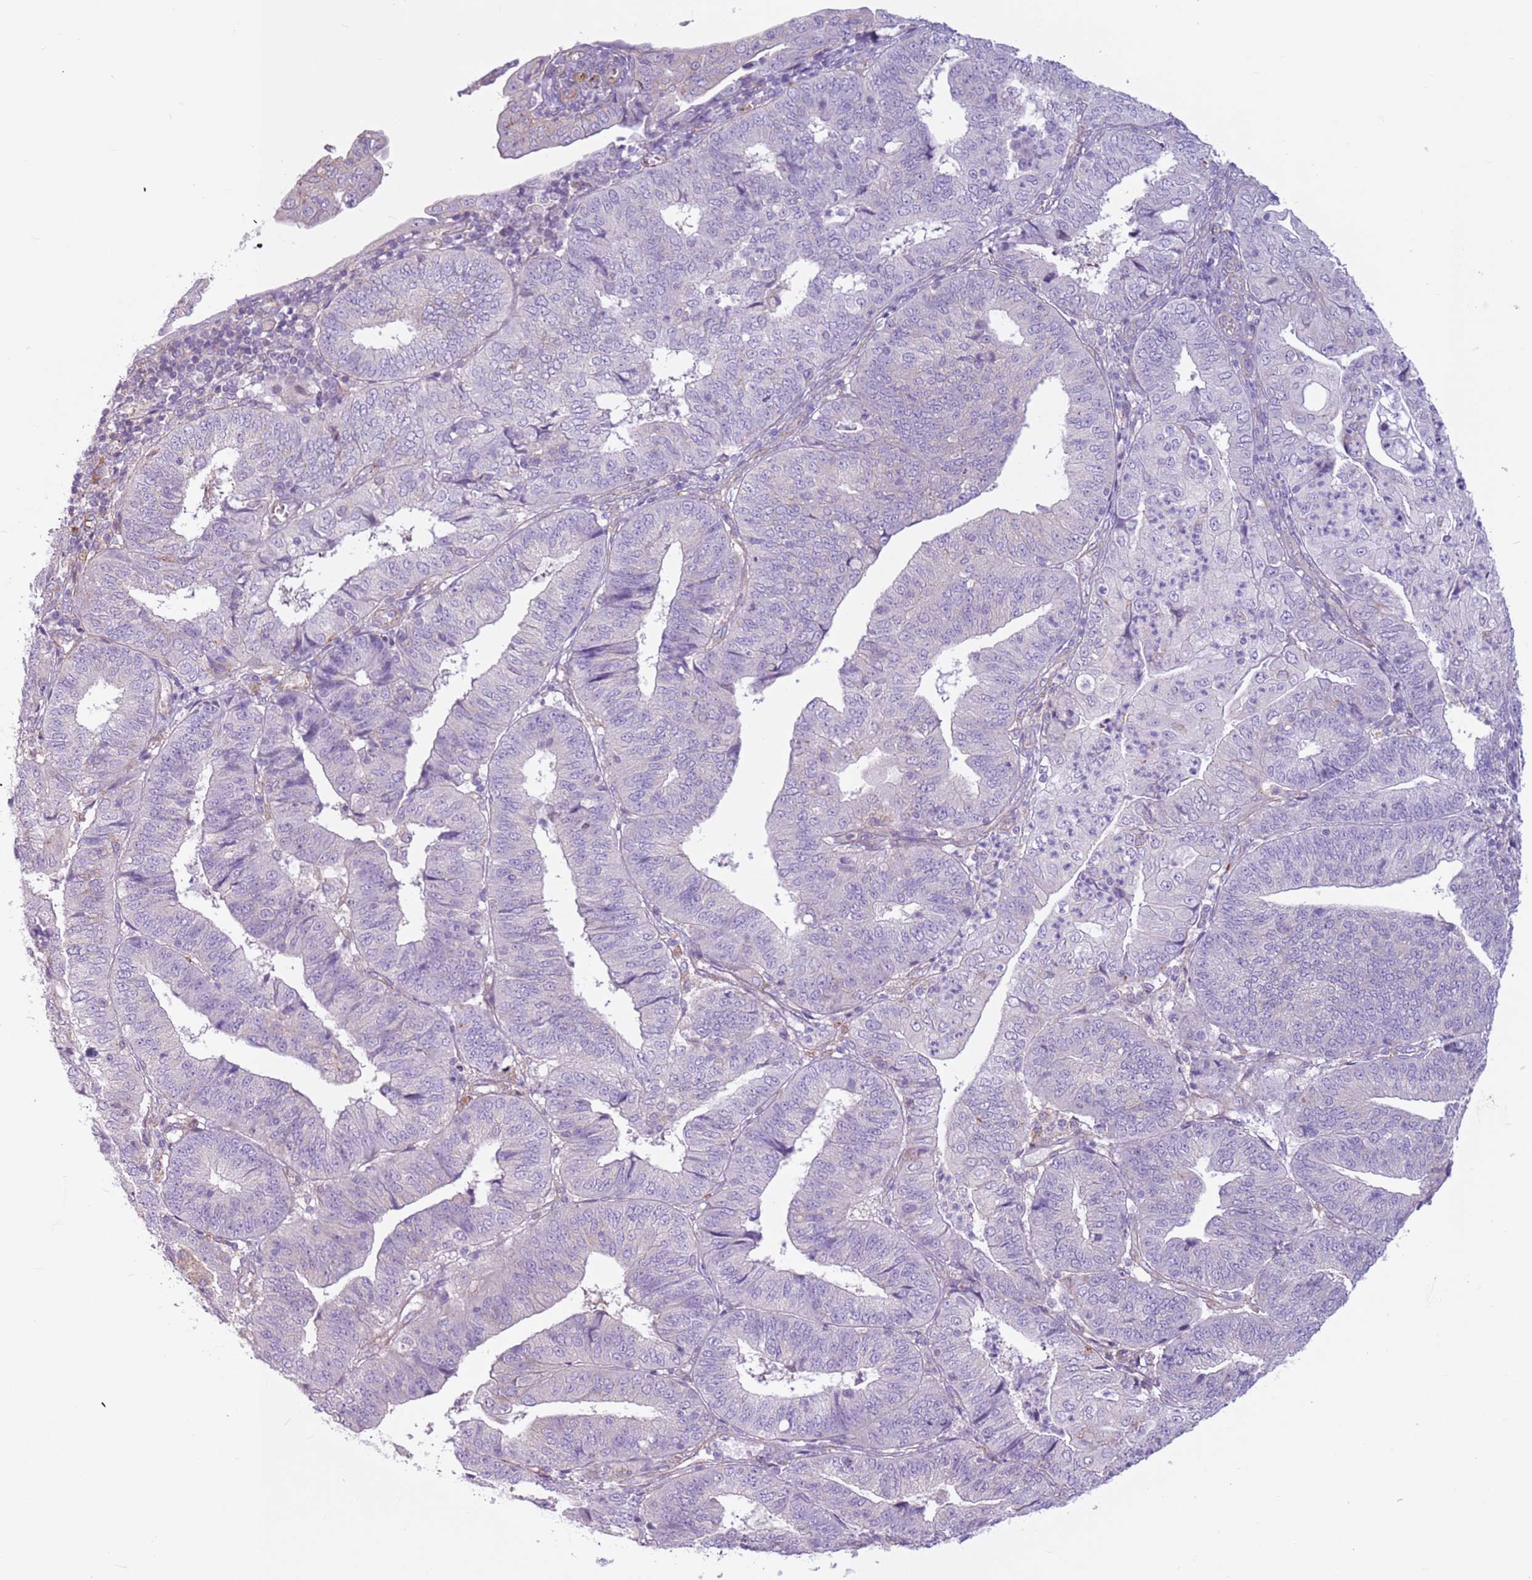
{"staining": {"intensity": "weak", "quantity": "<25%", "location": "cytoplasmic/membranous"}, "tissue": "endometrial cancer", "cell_type": "Tumor cells", "image_type": "cancer", "snomed": [{"axis": "morphology", "description": "Adenocarcinoma, NOS"}, {"axis": "topography", "description": "Endometrium"}], "caption": "Immunohistochemical staining of endometrial cancer exhibits no significant expression in tumor cells.", "gene": "SNX6", "patient": {"sex": "female", "age": 56}}